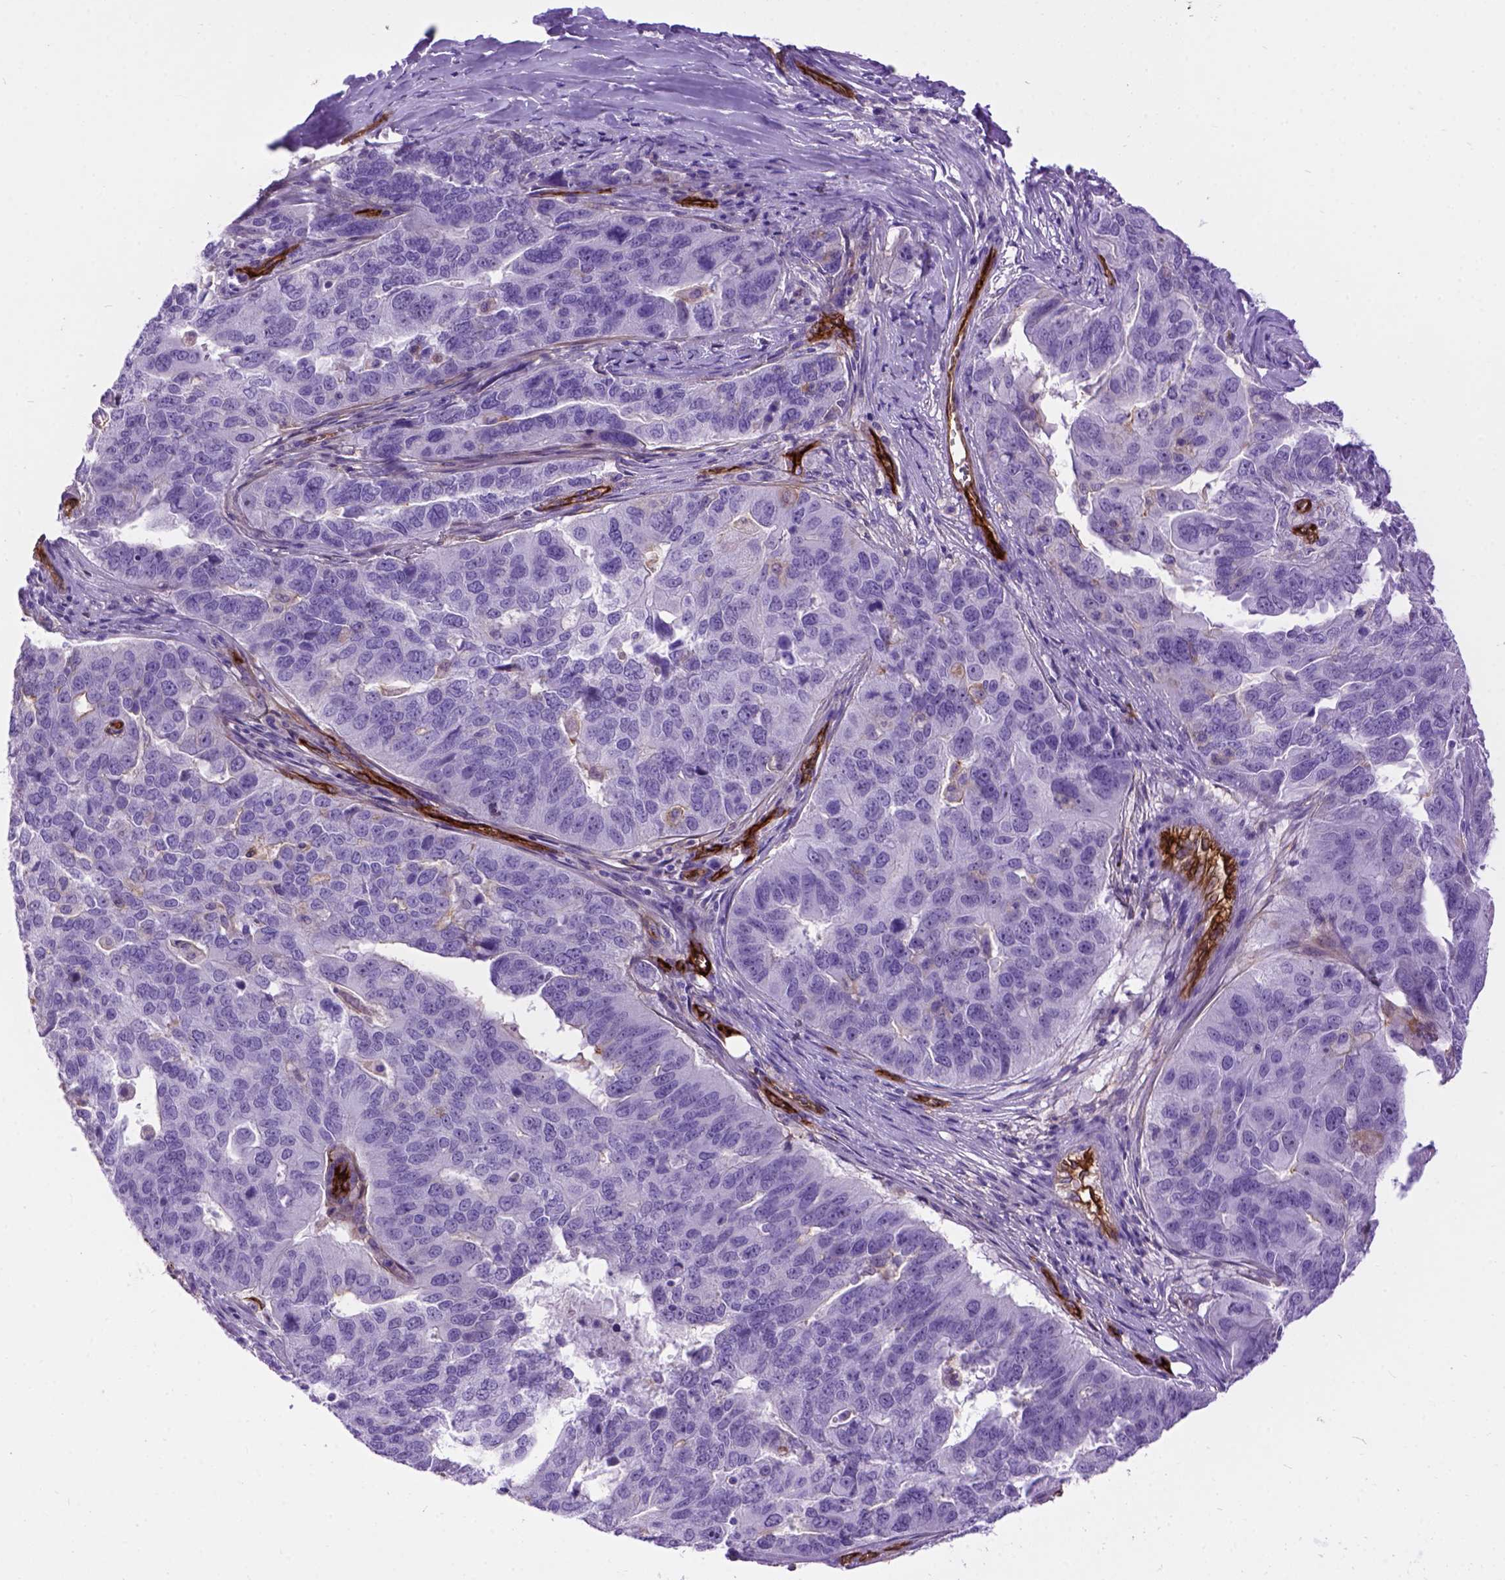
{"staining": {"intensity": "negative", "quantity": "none", "location": "none"}, "tissue": "ovarian cancer", "cell_type": "Tumor cells", "image_type": "cancer", "snomed": [{"axis": "morphology", "description": "Carcinoma, endometroid"}, {"axis": "topography", "description": "Soft tissue"}, {"axis": "topography", "description": "Ovary"}], "caption": "Immunohistochemical staining of human ovarian cancer (endometroid carcinoma) demonstrates no significant staining in tumor cells.", "gene": "ENG", "patient": {"sex": "female", "age": 52}}